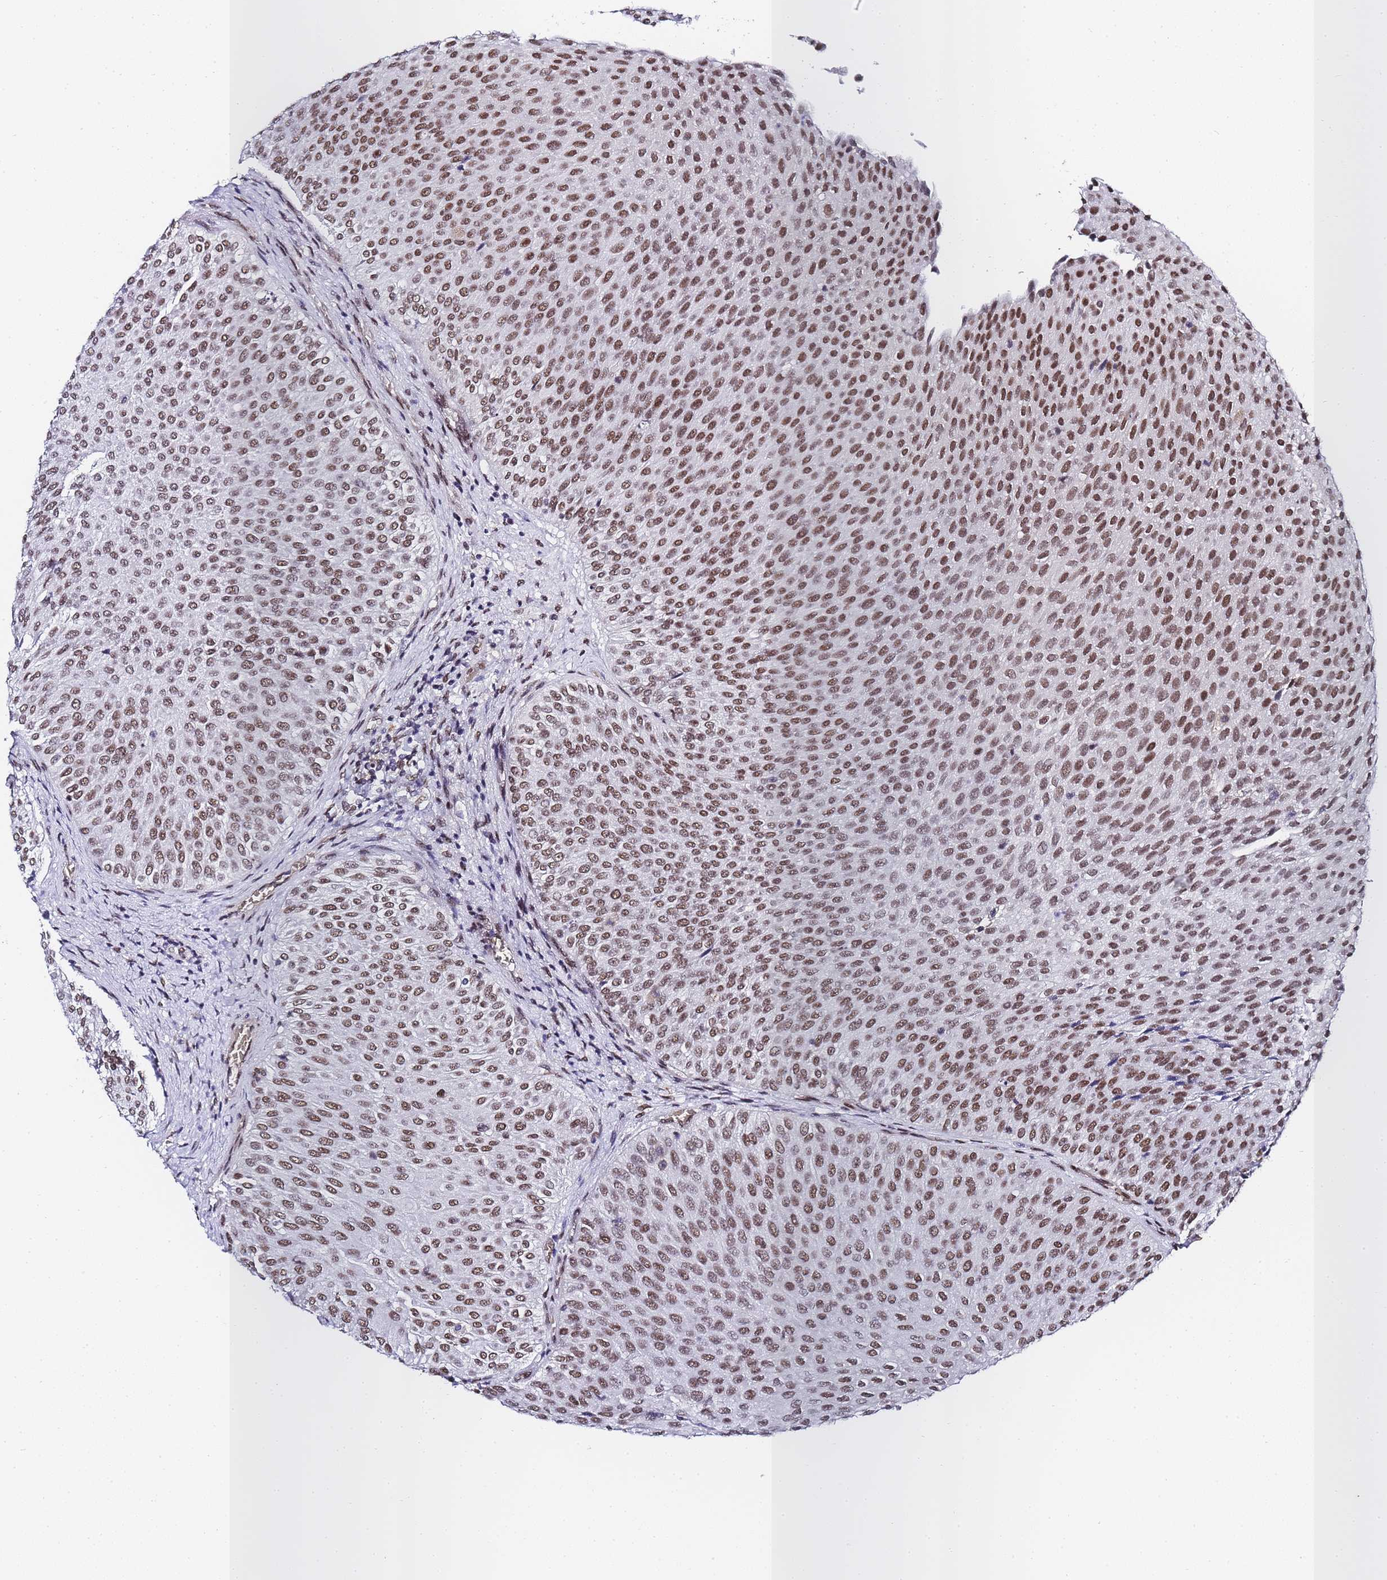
{"staining": {"intensity": "moderate", "quantity": ">75%", "location": "nuclear"}, "tissue": "urothelial cancer", "cell_type": "Tumor cells", "image_type": "cancer", "snomed": [{"axis": "morphology", "description": "Urothelial carcinoma, Low grade"}, {"axis": "topography", "description": "Urinary bladder"}], "caption": "Immunohistochemical staining of human low-grade urothelial carcinoma reveals medium levels of moderate nuclear protein positivity in about >75% of tumor cells.", "gene": "POLR1A", "patient": {"sex": "male", "age": 78}}